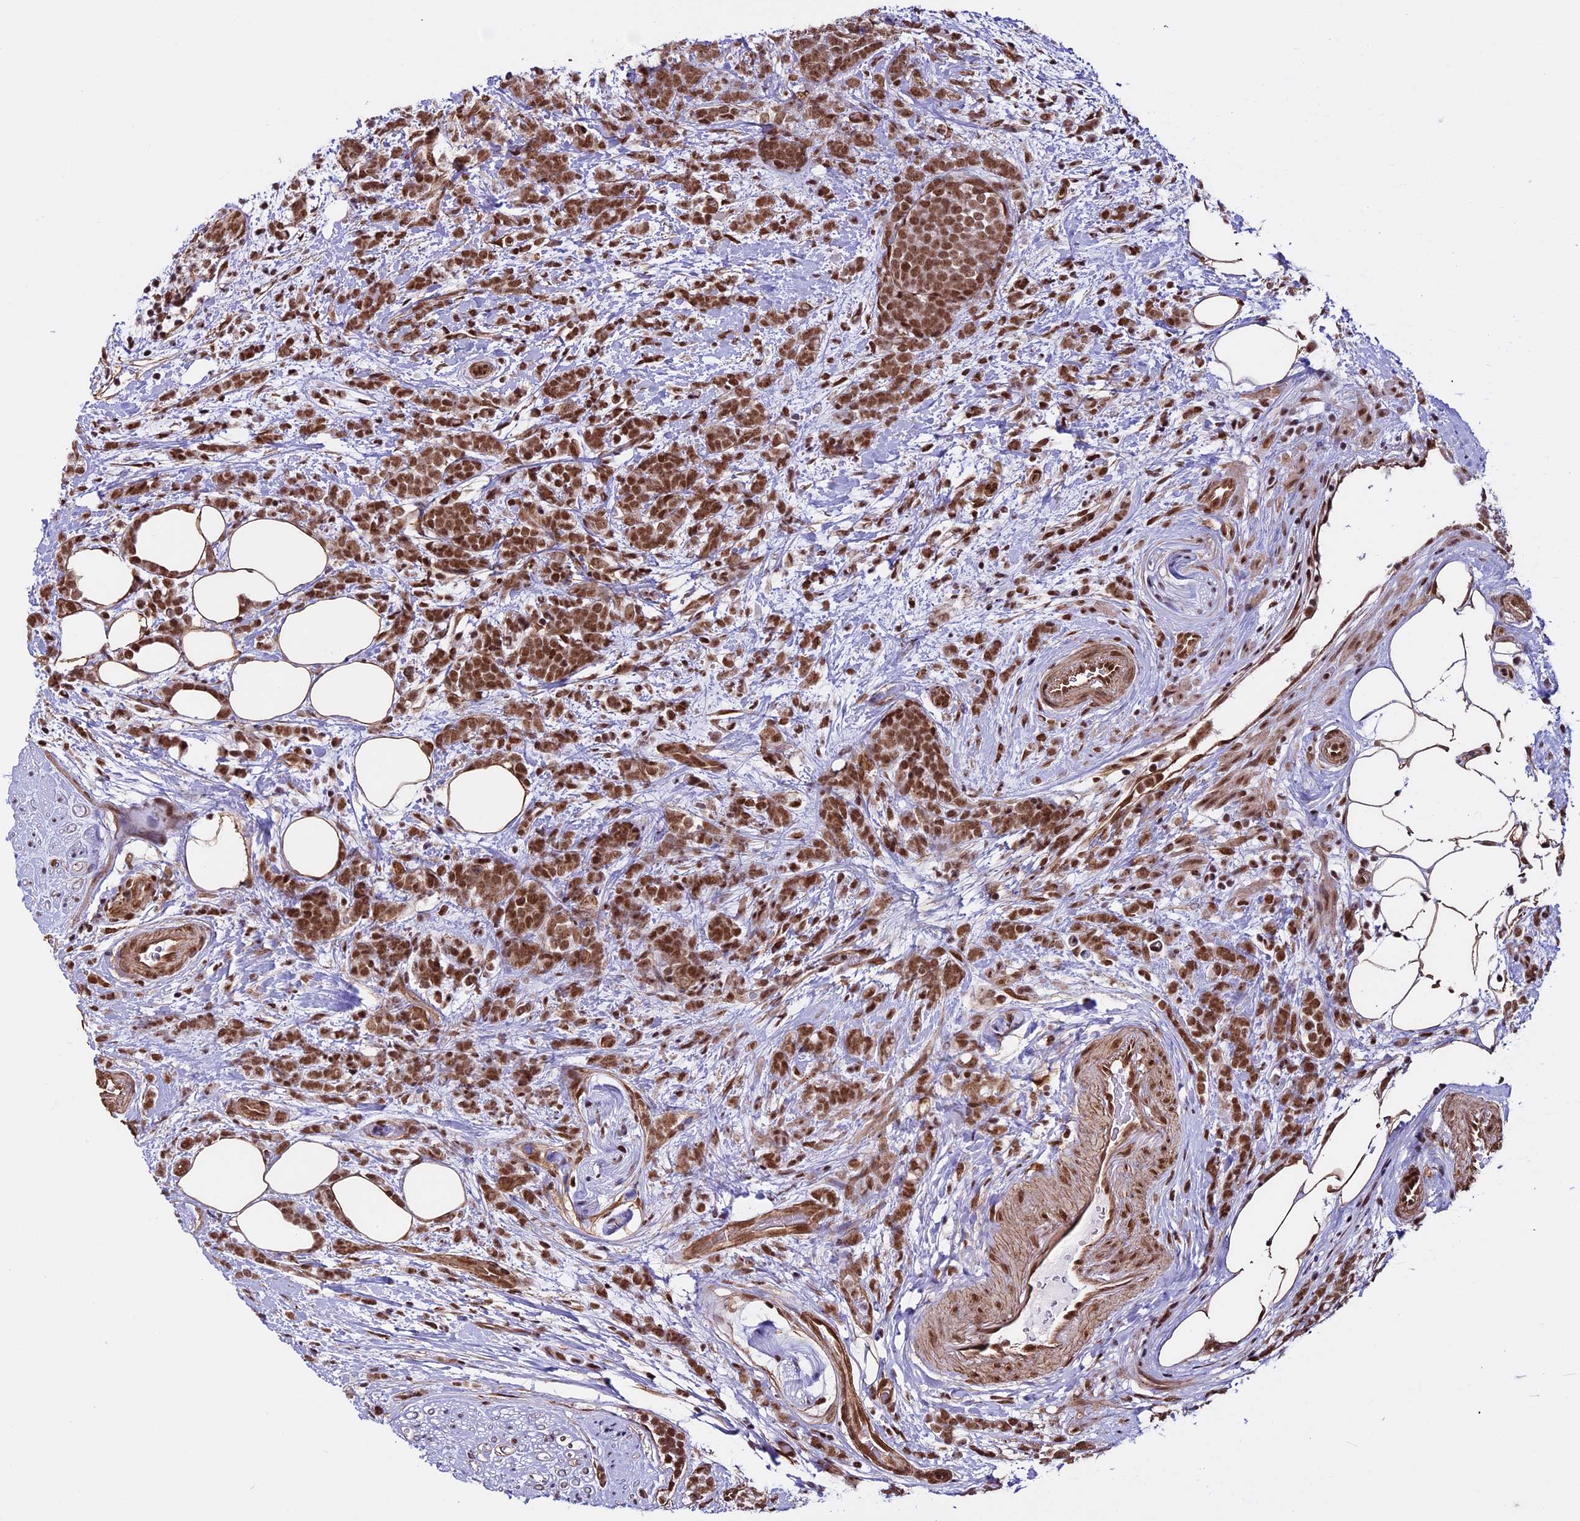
{"staining": {"intensity": "moderate", "quantity": ">75%", "location": "nuclear"}, "tissue": "breast cancer", "cell_type": "Tumor cells", "image_type": "cancer", "snomed": [{"axis": "morphology", "description": "Lobular carcinoma"}, {"axis": "topography", "description": "Breast"}], "caption": "Immunohistochemical staining of lobular carcinoma (breast) displays medium levels of moderate nuclear protein staining in about >75% of tumor cells.", "gene": "MPHOSPH8", "patient": {"sex": "female", "age": 58}}